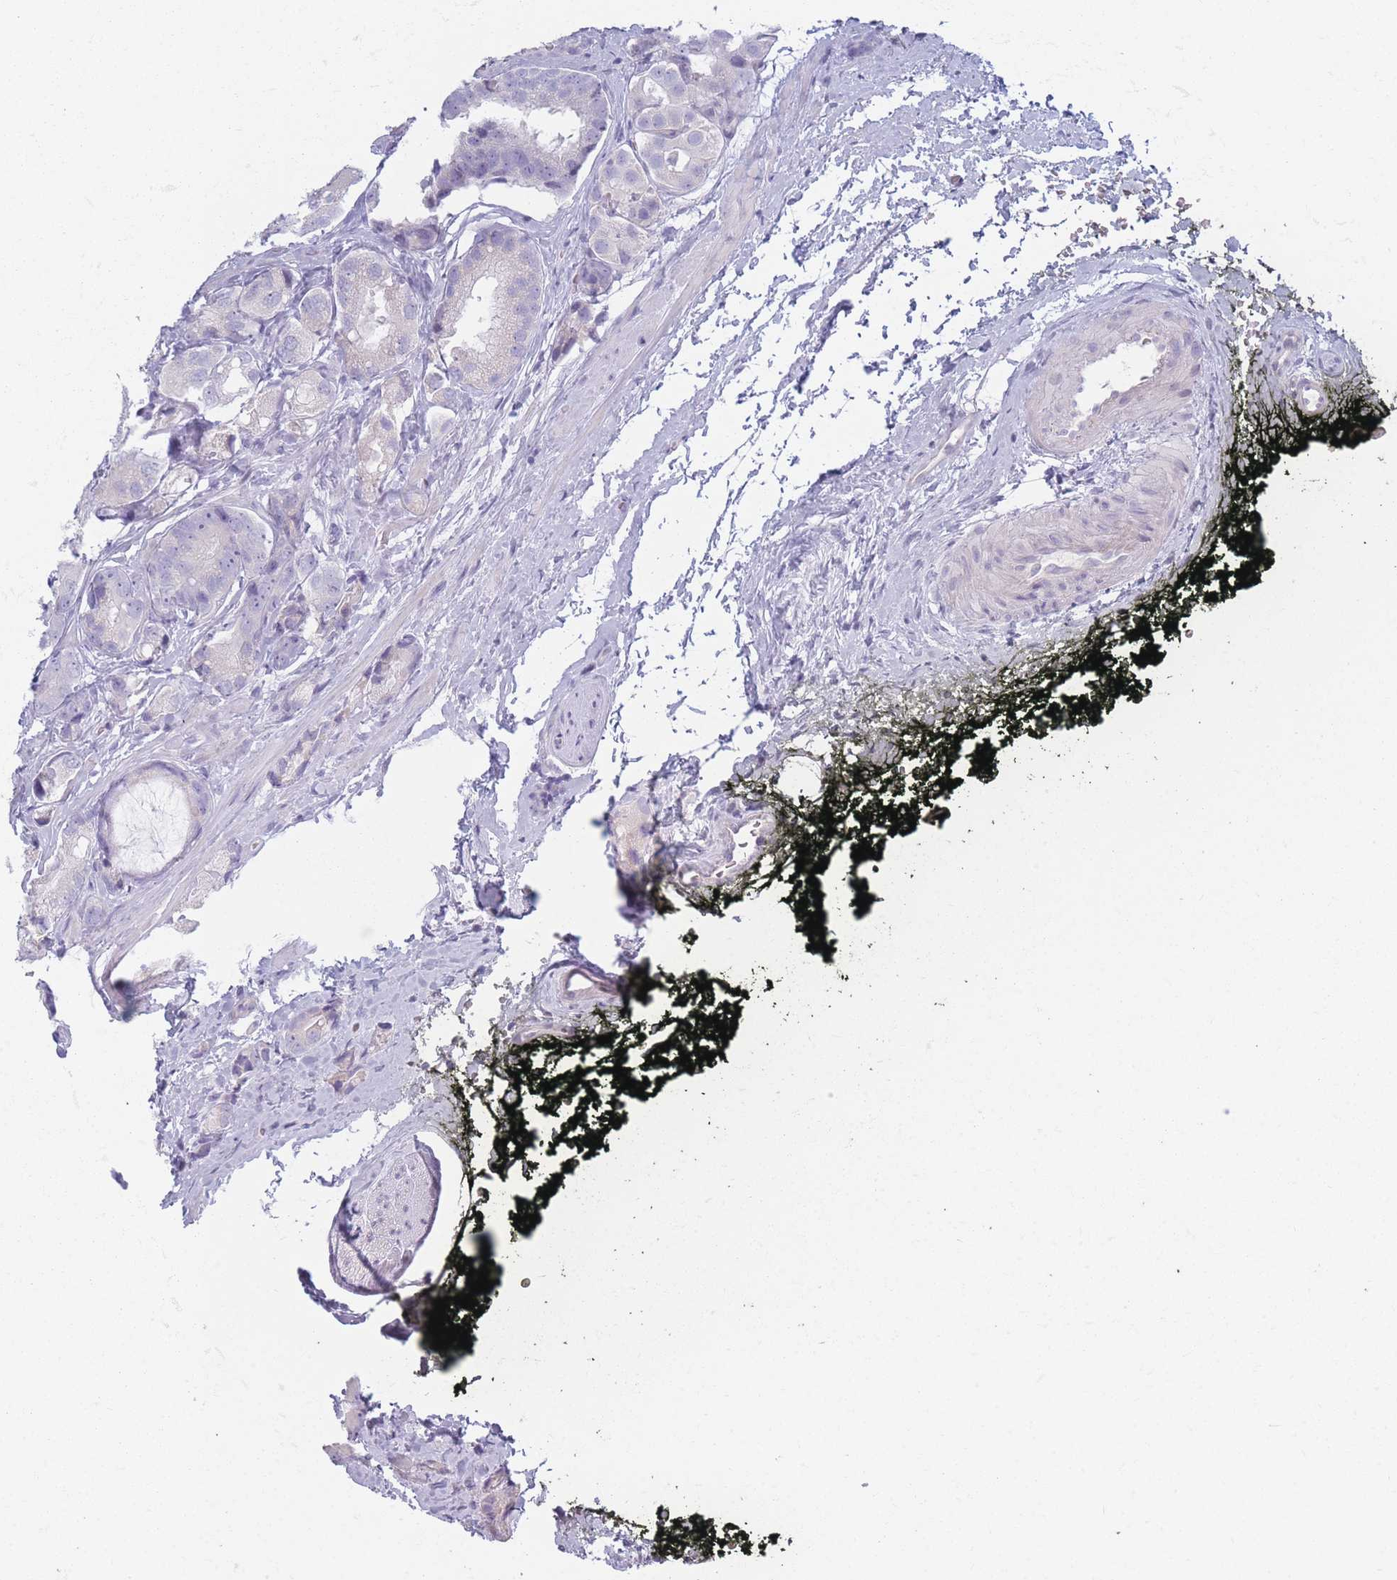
{"staining": {"intensity": "negative", "quantity": "none", "location": "none"}, "tissue": "prostate cancer", "cell_type": "Tumor cells", "image_type": "cancer", "snomed": [{"axis": "morphology", "description": "Adenocarcinoma, High grade"}, {"axis": "topography", "description": "Prostate"}], "caption": "Micrograph shows no significant protein positivity in tumor cells of high-grade adenocarcinoma (prostate). (DAB IHC visualized using brightfield microscopy, high magnification).", "gene": "PLEKHG2", "patient": {"sex": "male", "age": 71}}